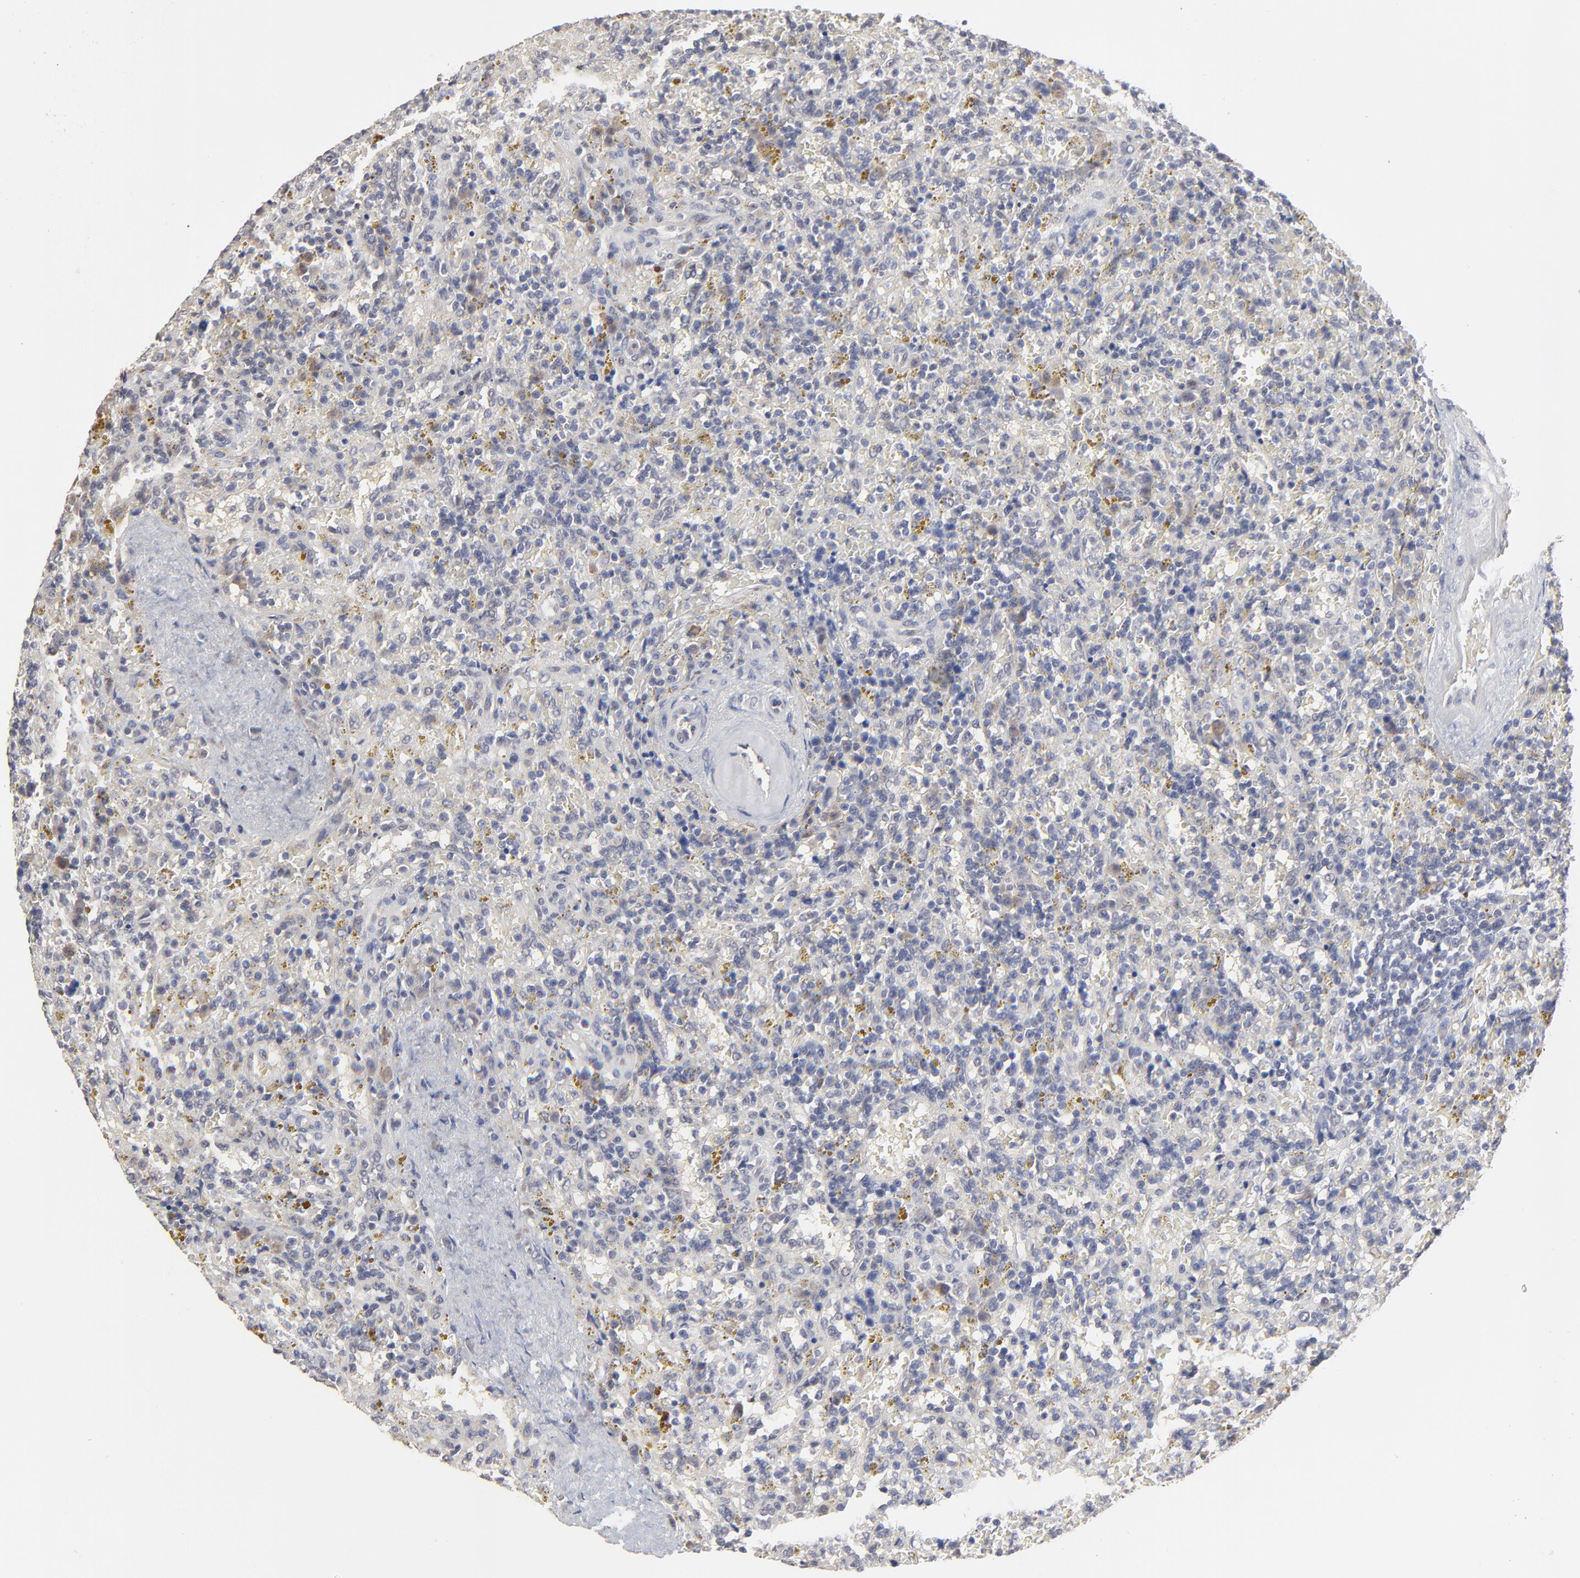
{"staining": {"intensity": "negative", "quantity": "none", "location": "none"}, "tissue": "lymphoma", "cell_type": "Tumor cells", "image_type": "cancer", "snomed": [{"axis": "morphology", "description": "Malignant lymphoma, non-Hodgkin's type, Low grade"}, {"axis": "topography", "description": "Spleen"}], "caption": "DAB immunohistochemical staining of lymphoma demonstrates no significant positivity in tumor cells.", "gene": "FAM199X", "patient": {"sex": "female", "age": 65}}